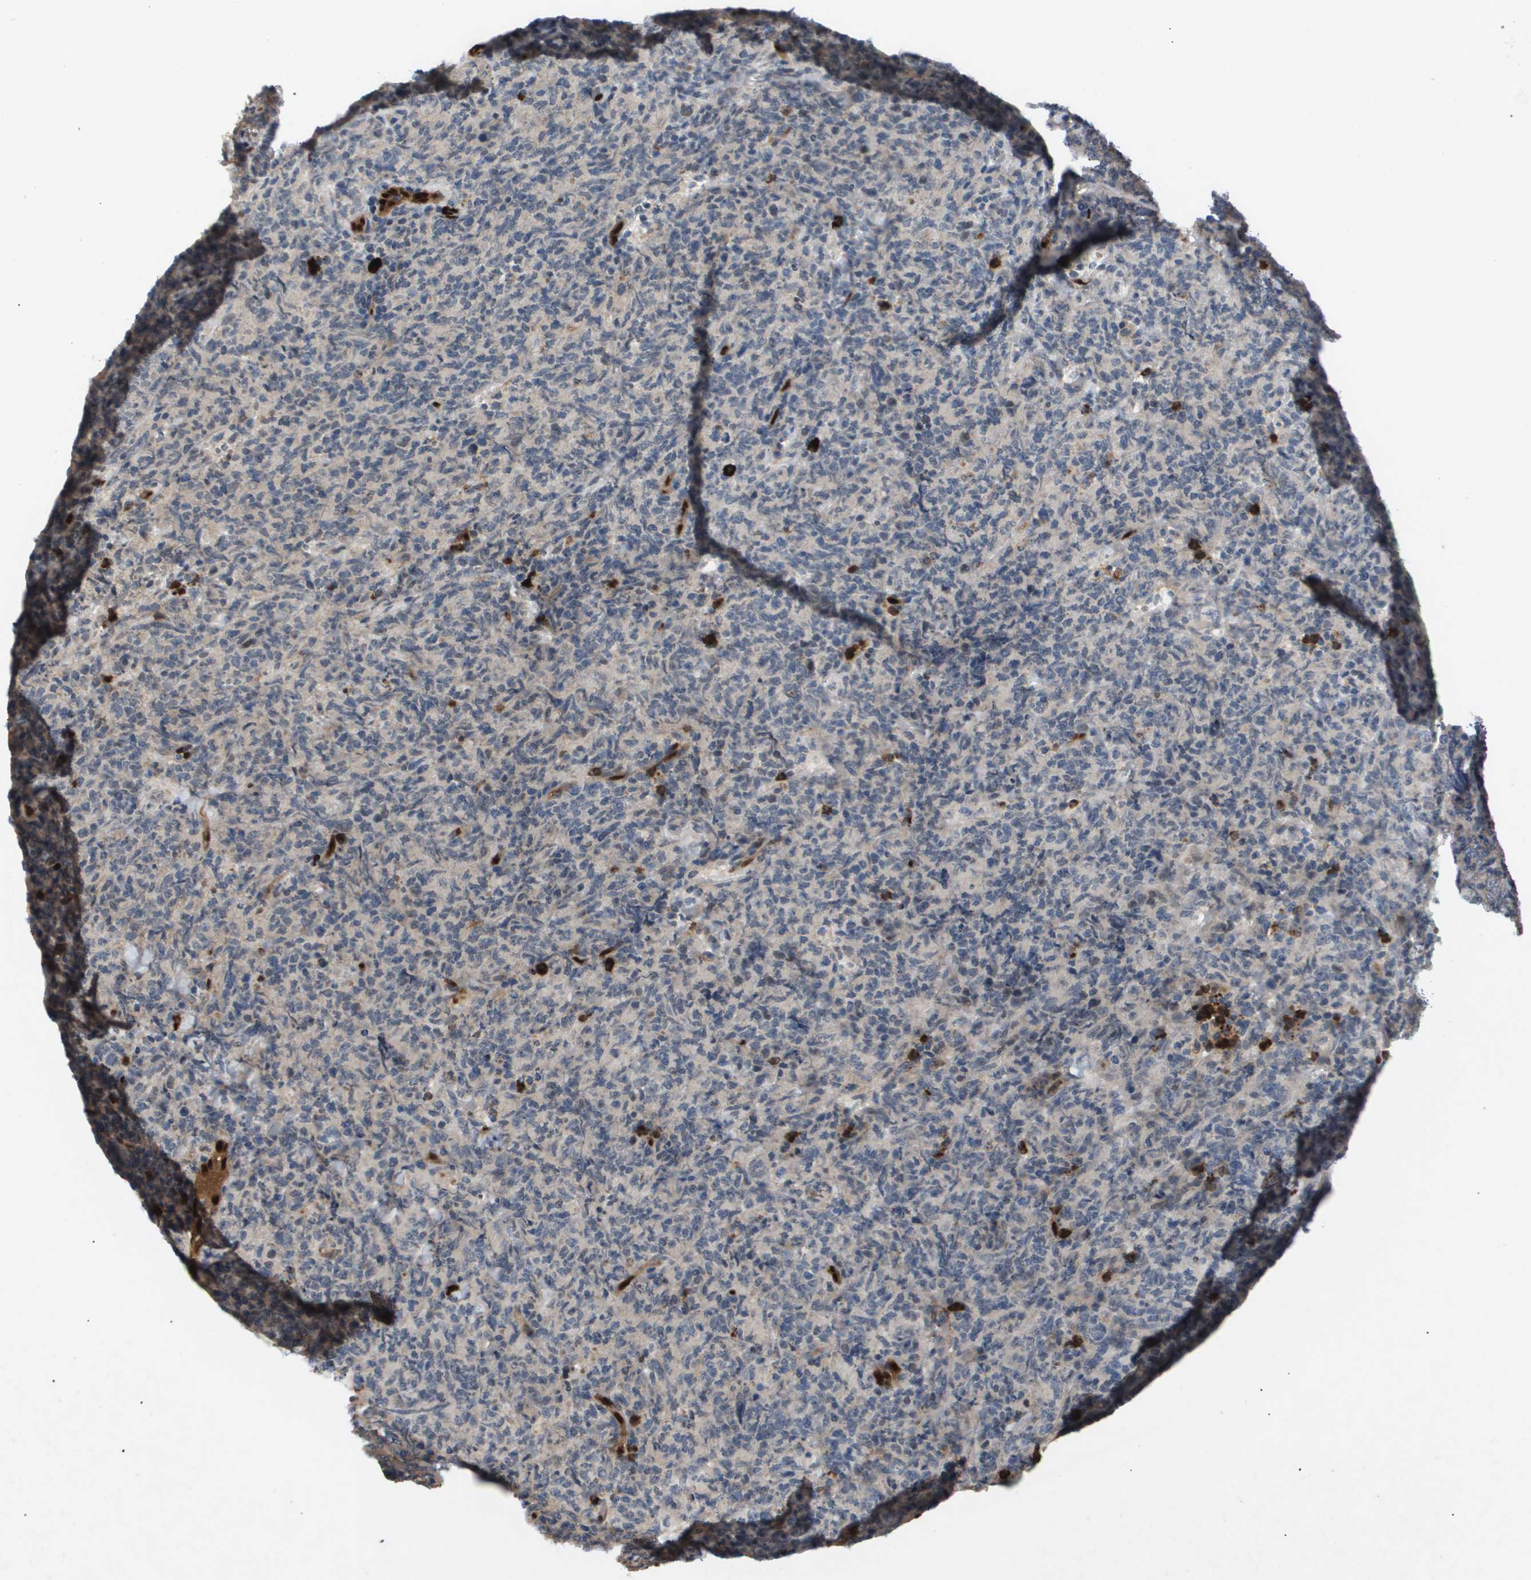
{"staining": {"intensity": "negative", "quantity": "none", "location": "none"}, "tissue": "lymphoma", "cell_type": "Tumor cells", "image_type": "cancer", "snomed": [{"axis": "morphology", "description": "Malignant lymphoma, non-Hodgkin's type, High grade"}, {"axis": "topography", "description": "Tonsil"}], "caption": "The histopathology image exhibits no significant positivity in tumor cells of lymphoma. (Immunohistochemistry (ihc), brightfield microscopy, high magnification).", "gene": "ERG", "patient": {"sex": "female", "age": 36}}